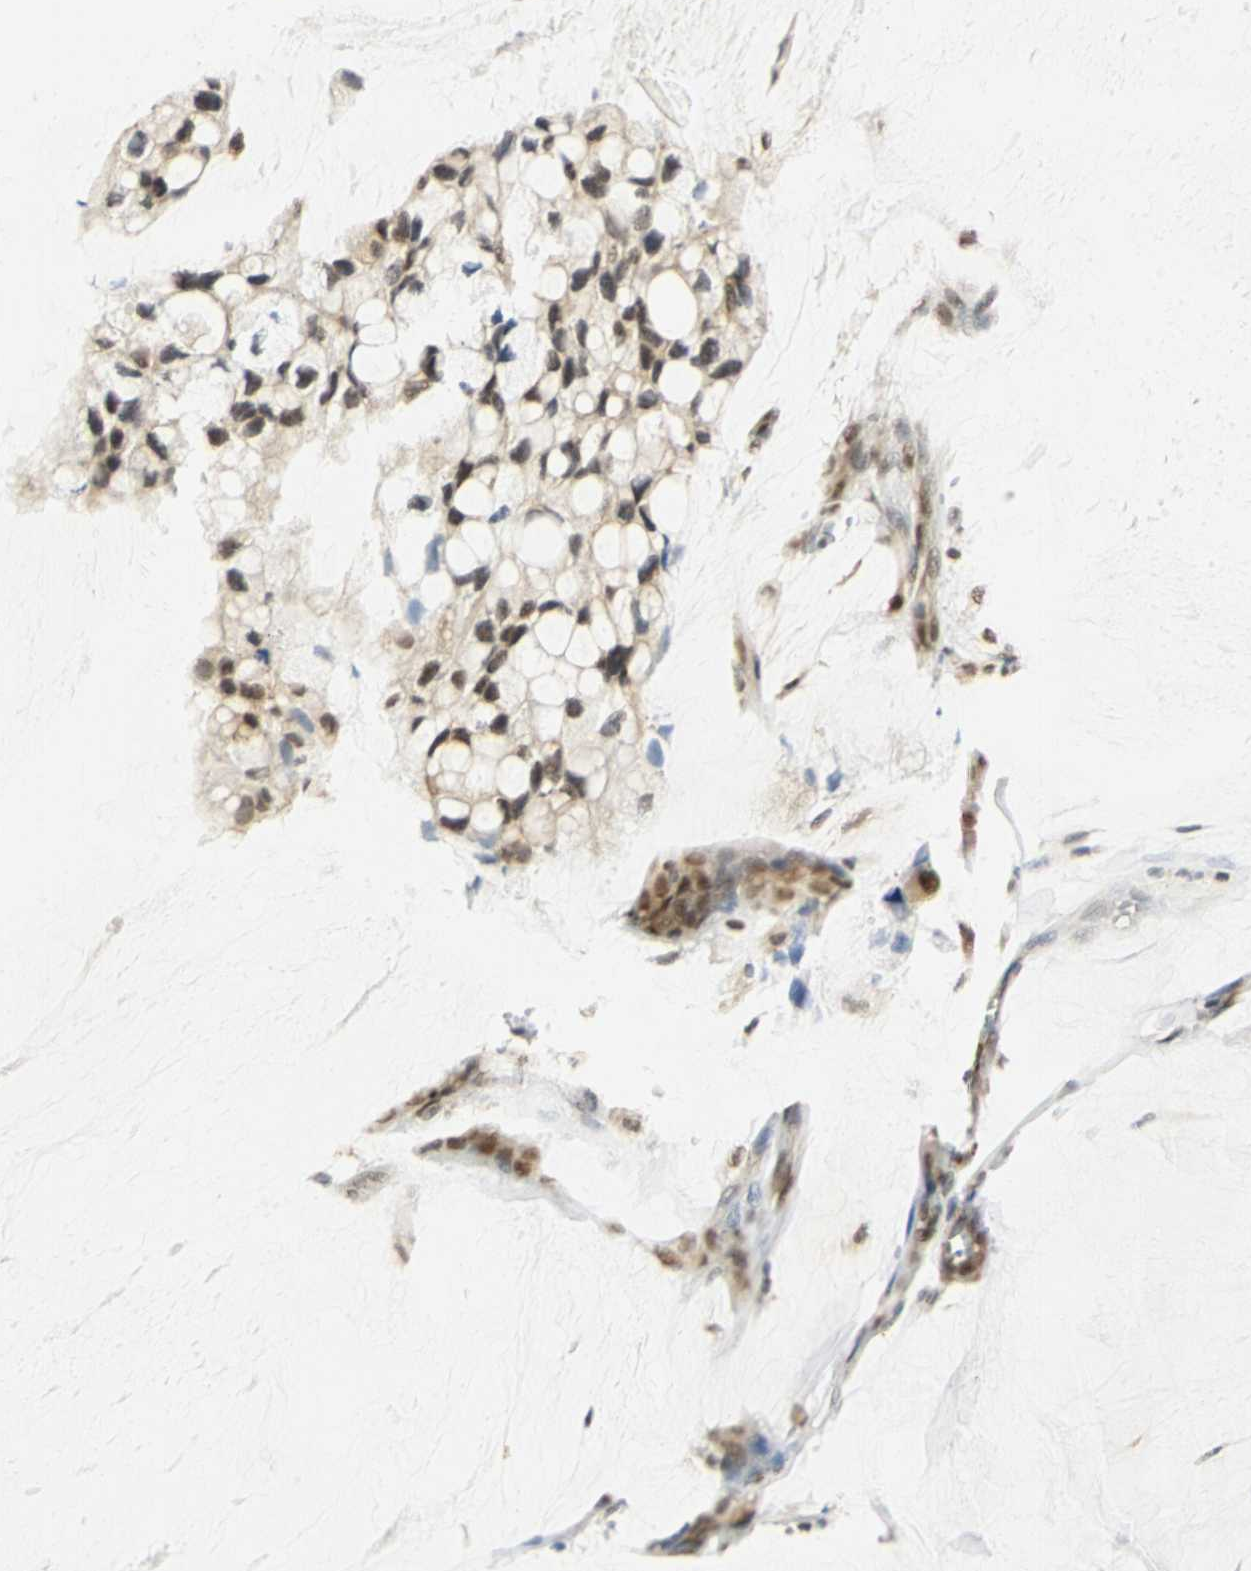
{"staining": {"intensity": "moderate", "quantity": ">75%", "location": "cytoplasmic/membranous,nuclear"}, "tissue": "ovarian cancer", "cell_type": "Tumor cells", "image_type": "cancer", "snomed": [{"axis": "morphology", "description": "Cystadenocarcinoma, mucinous, NOS"}, {"axis": "topography", "description": "Ovary"}], "caption": "Brown immunohistochemical staining in mucinous cystadenocarcinoma (ovarian) demonstrates moderate cytoplasmic/membranous and nuclear positivity in approximately >75% of tumor cells.", "gene": "DDX5", "patient": {"sex": "female", "age": 39}}